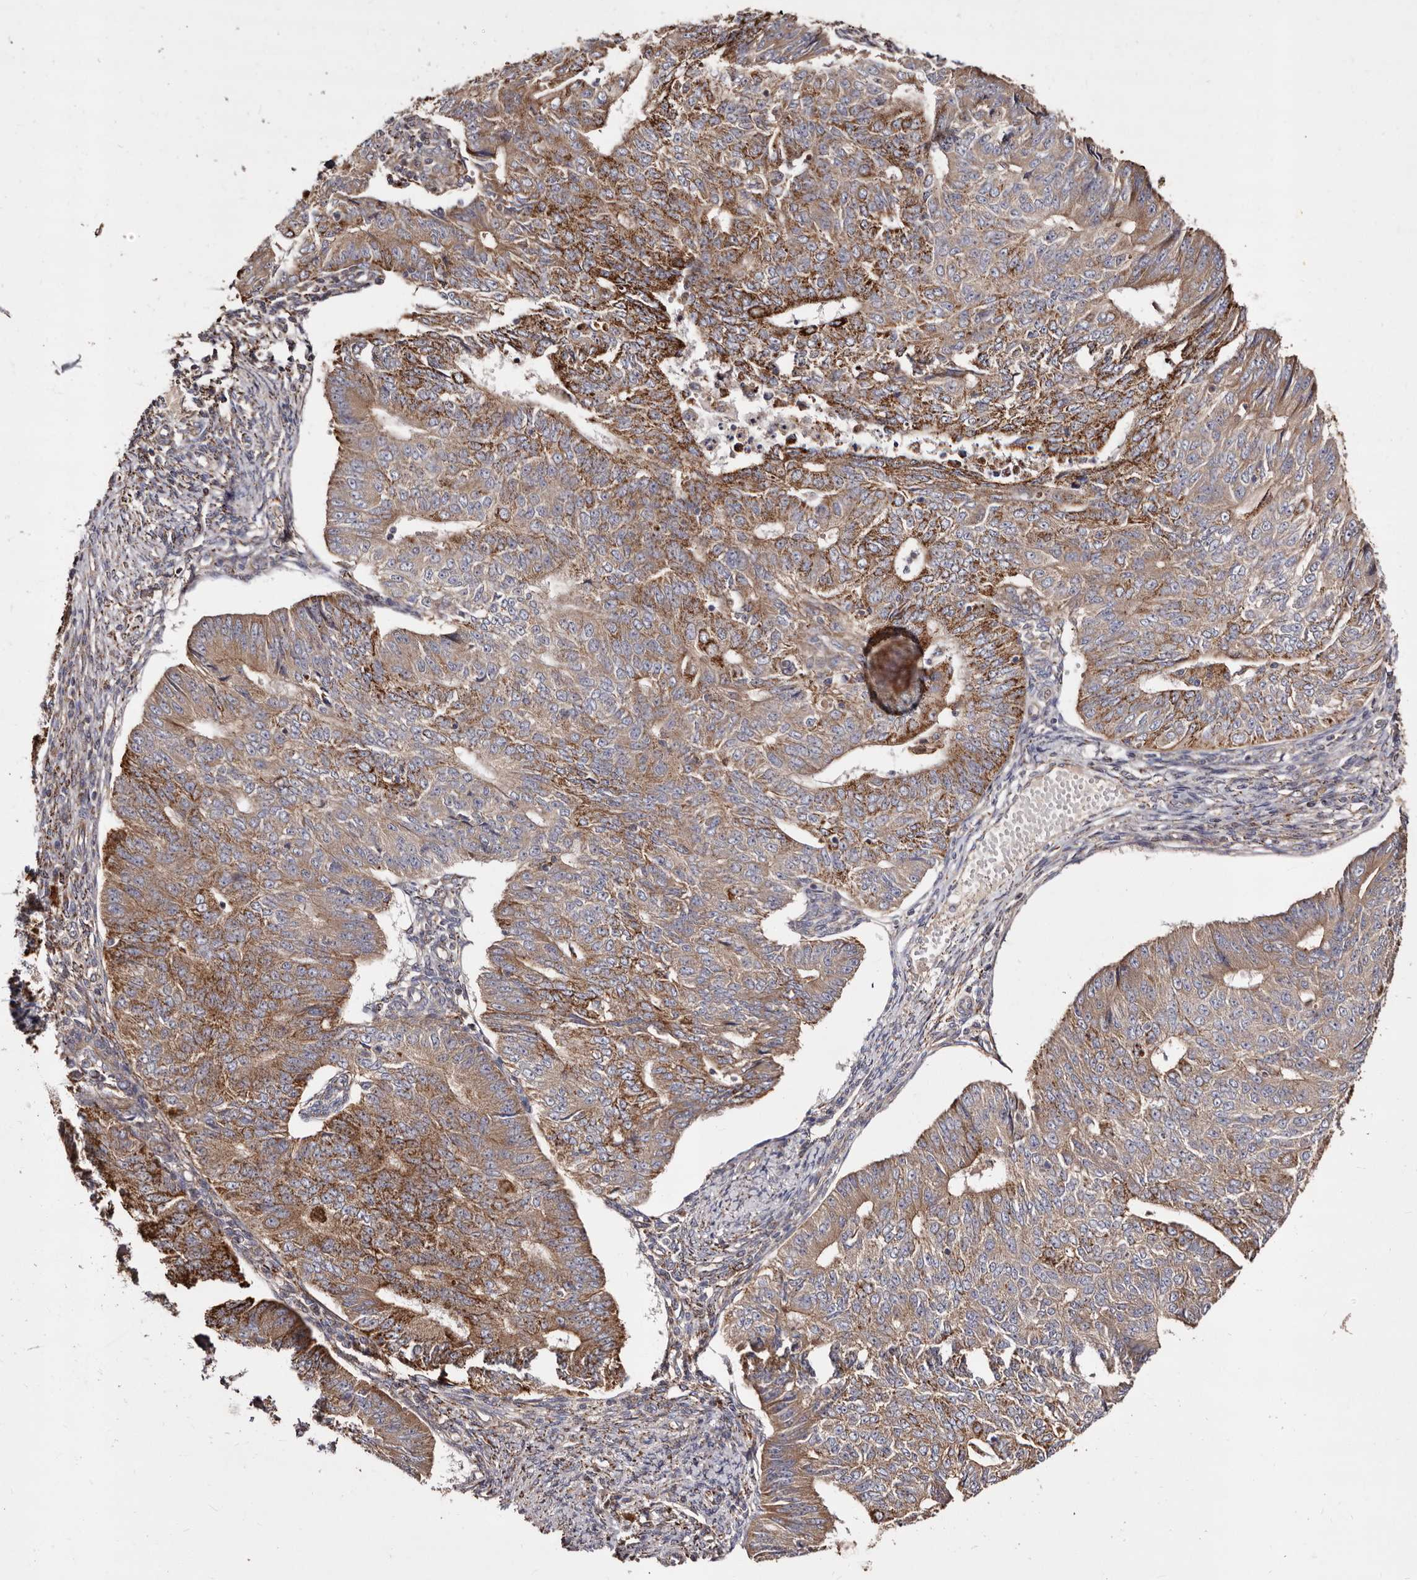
{"staining": {"intensity": "moderate", "quantity": ">75%", "location": "cytoplasmic/membranous"}, "tissue": "endometrial cancer", "cell_type": "Tumor cells", "image_type": "cancer", "snomed": [{"axis": "morphology", "description": "Adenocarcinoma, NOS"}, {"axis": "topography", "description": "Endometrium"}], "caption": "The image displays immunohistochemical staining of endometrial cancer (adenocarcinoma). There is moderate cytoplasmic/membranous expression is appreciated in approximately >75% of tumor cells. (Brightfield microscopy of DAB IHC at high magnification).", "gene": "LUZP1", "patient": {"sex": "female", "age": 32}}